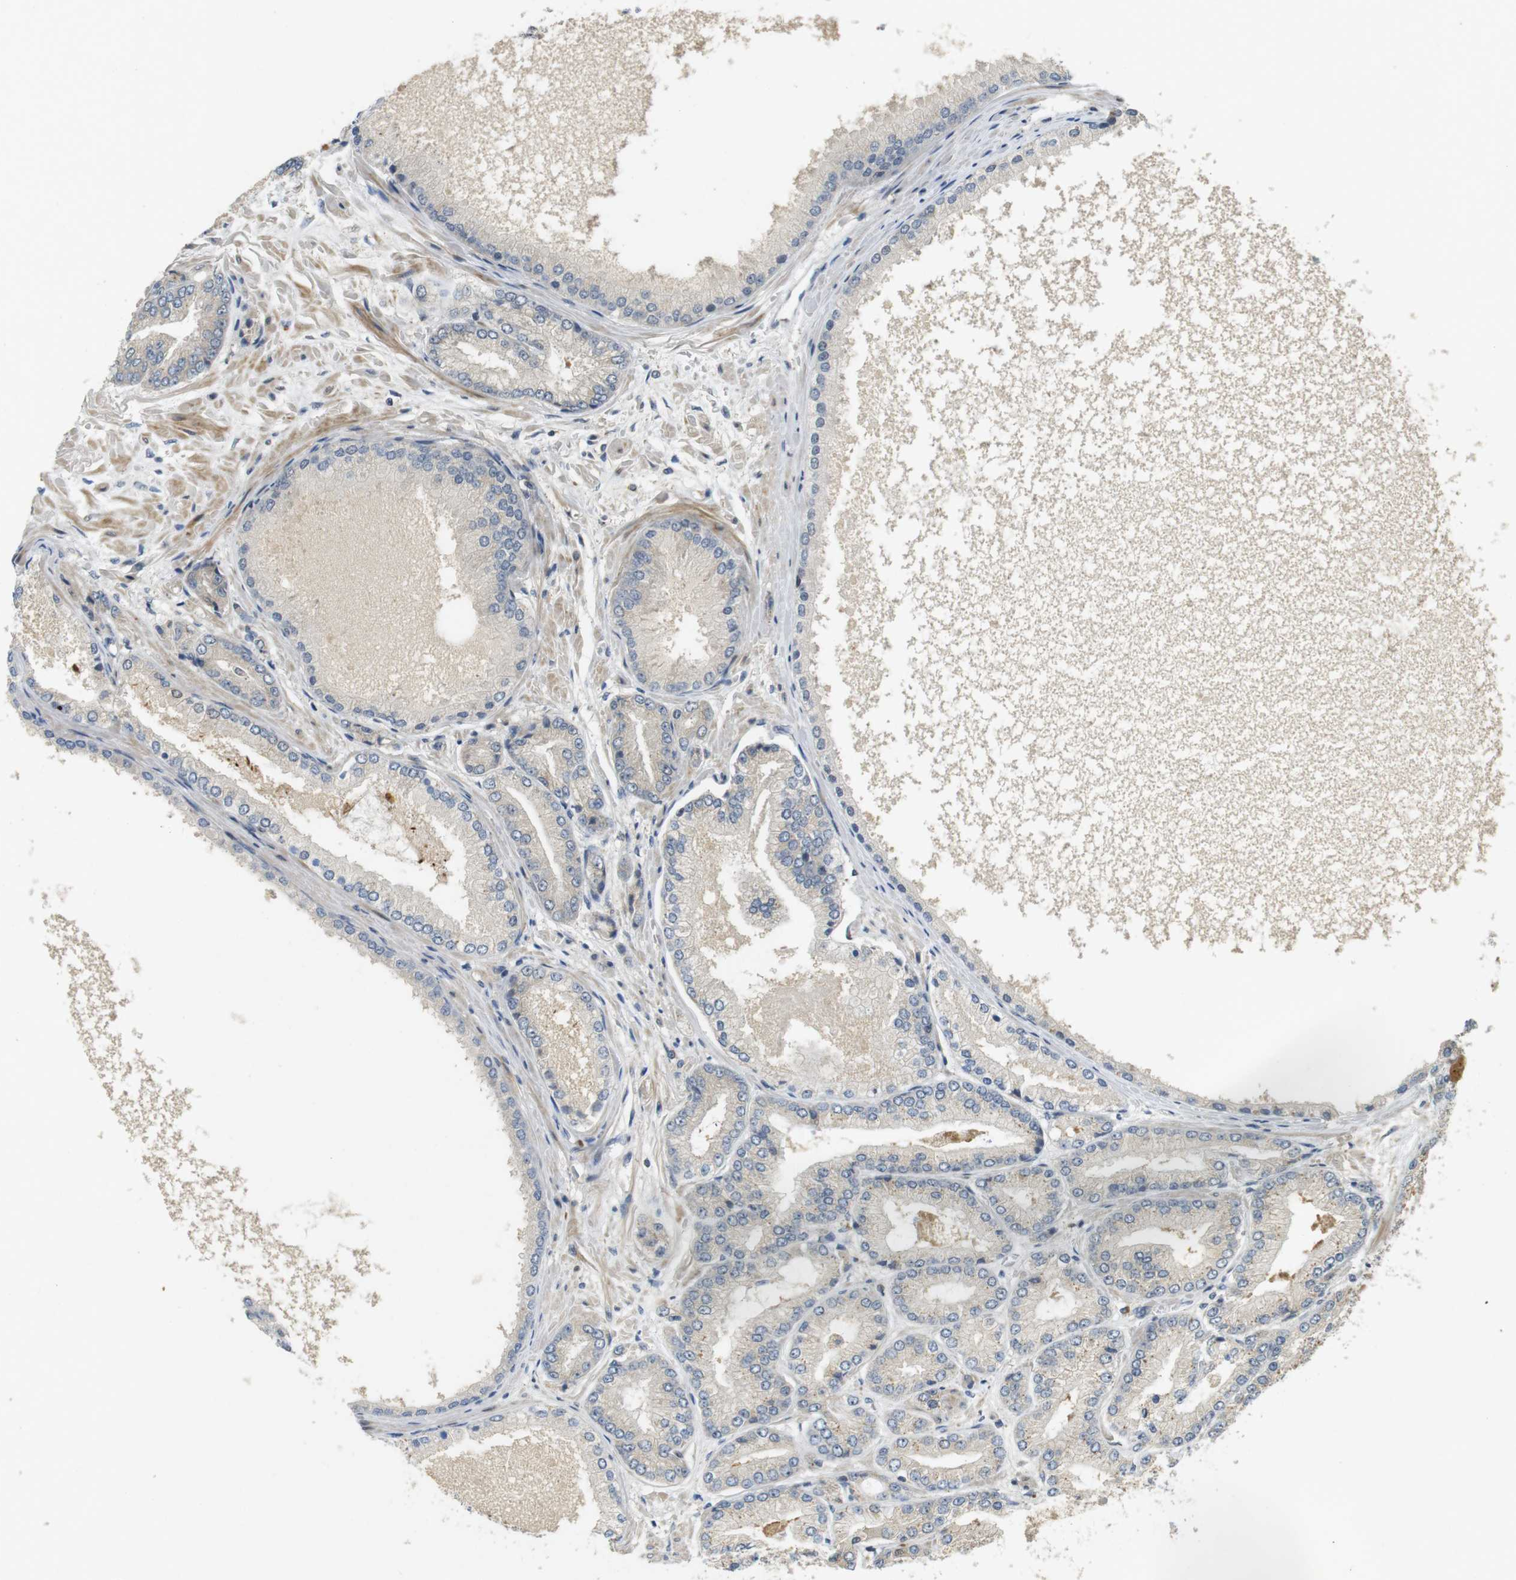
{"staining": {"intensity": "weak", "quantity": "25%-75%", "location": "cytoplasmic/membranous"}, "tissue": "prostate cancer", "cell_type": "Tumor cells", "image_type": "cancer", "snomed": [{"axis": "morphology", "description": "Adenocarcinoma, High grade"}, {"axis": "topography", "description": "Prostate"}], "caption": "Human prostate cancer stained for a protein (brown) reveals weak cytoplasmic/membranous positive staining in approximately 25%-75% of tumor cells.", "gene": "TMX3", "patient": {"sex": "male", "age": 59}}